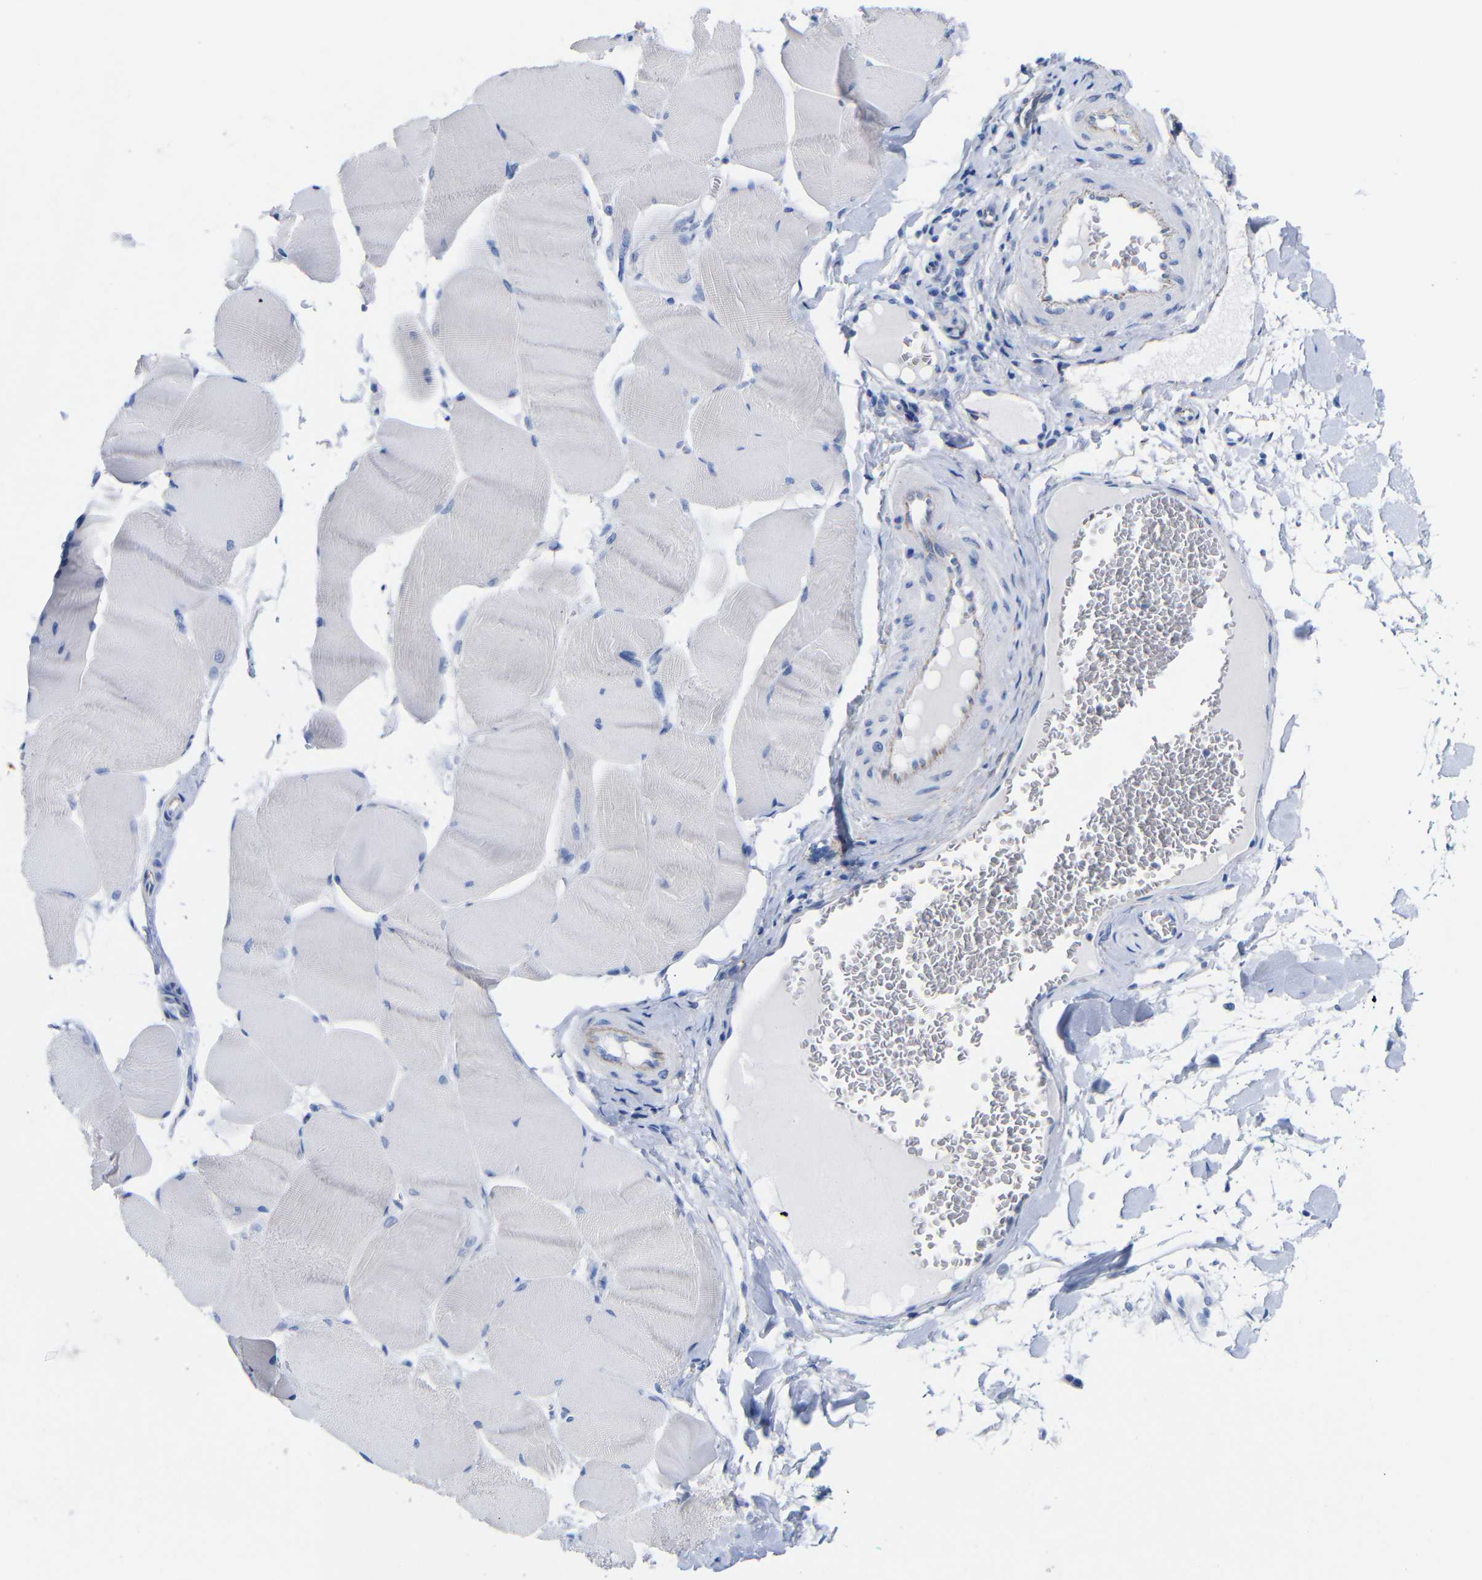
{"staining": {"intensity": "negative", "quantity": "none", "location": "none"}, "tissue": "skeletal muscle", "cell_type": "Myocytes", "image_type": "normal", "snomed": [{"axis": "morphology", "description": "Normal tissue, NOS"}, {"axis": "morphology", "description": "Squamous cell carcinoma, NOS"}, {"axis": "topography", "description": "Skeletal muscle"}], "caption": "This is a histopathology image of IHC staining of benign skeletal muscle, which shows no positivity in myocytes.", "gene": "CGNL1", "patient": {"sex": "male", "age": 51}}